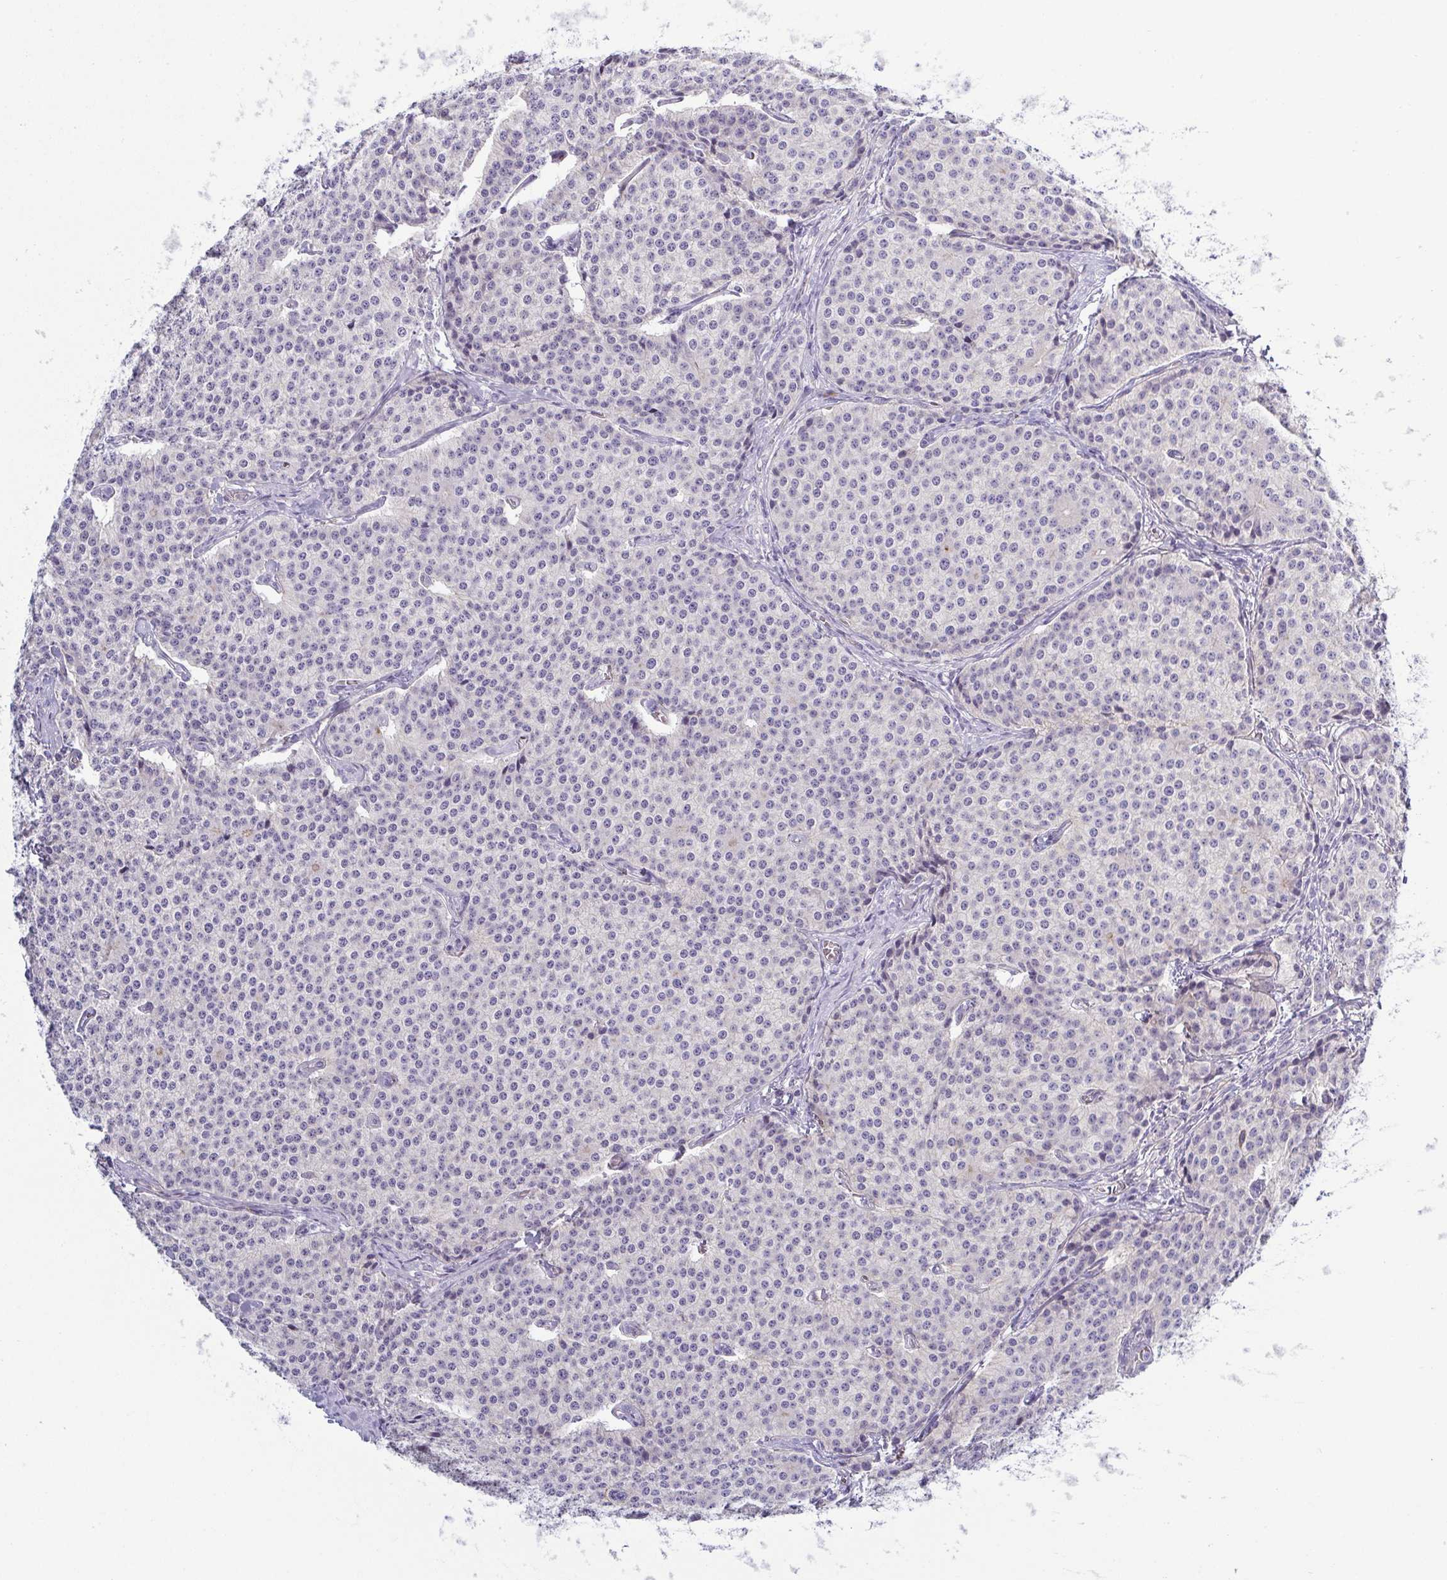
{"staining": {"intensity": "negative", "quantity": "none", "location": "none"}, "tissue": "carcinoid", "cell_type": "Tumor cells", "image_type": "cancer", "snomed": [{"axis": "morphology", "description": "Carcinoid, malignant, NOS"}, {"axis": "topography", "description": "Small intestine"}], "caption": "This photomicrograph is of carcinoid stained with immunohistochemistry (IHC) to label a protein in brown with the nuclei are counter-stained blue. There is no staining in tumor cells.", "gene": "LIMA1", "patient": {"sex": "female", "age": 64}}